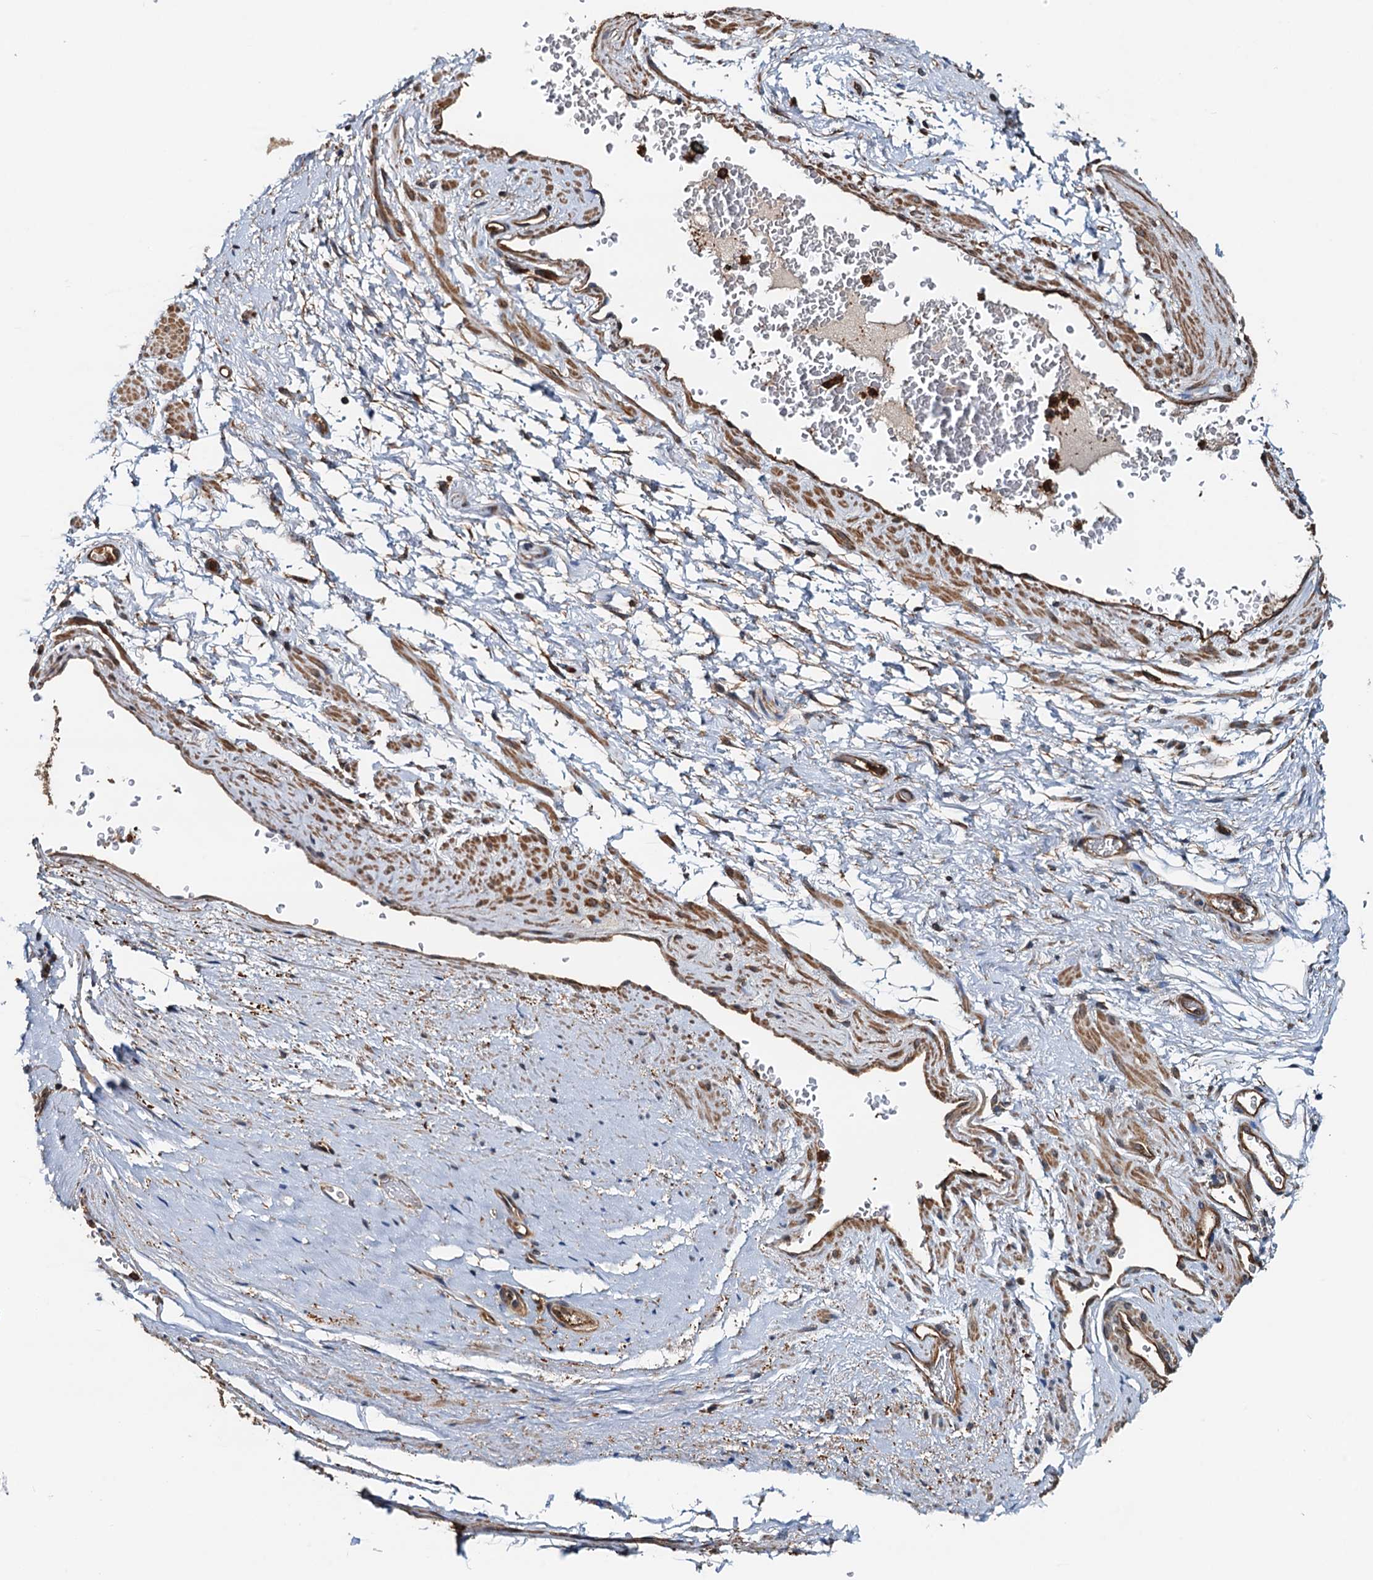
{"staining": {"intensity": "strong", "quantity": ">75%", "location": "cytoplasmic/membranous,nuclear"}, "tissue": "soft tissue", "cell_type": "Fibroblasts", "image_type": "normal", "snomed": [{"axis": "morphology", "description": "Normal tissue, NOS"}, {"axis": "morphology", "description": "Adenocarcinoma, Low grade"}, {"axis": "topography", "description": "Prostate"}, {"axis": "topography", "description": "Peripheral nerve tissue"}], "caption": "This photomicrograph exhibits normal soft tissue stained with IHC to label a protein in brown. The cytoplasmic/membranous,nuclear of fibroblasts show strong positivity for the protein. Nuclei are counter-stained blue.", "gene": "USP6NL", "patient": {"sex": "male", "age": 63}}